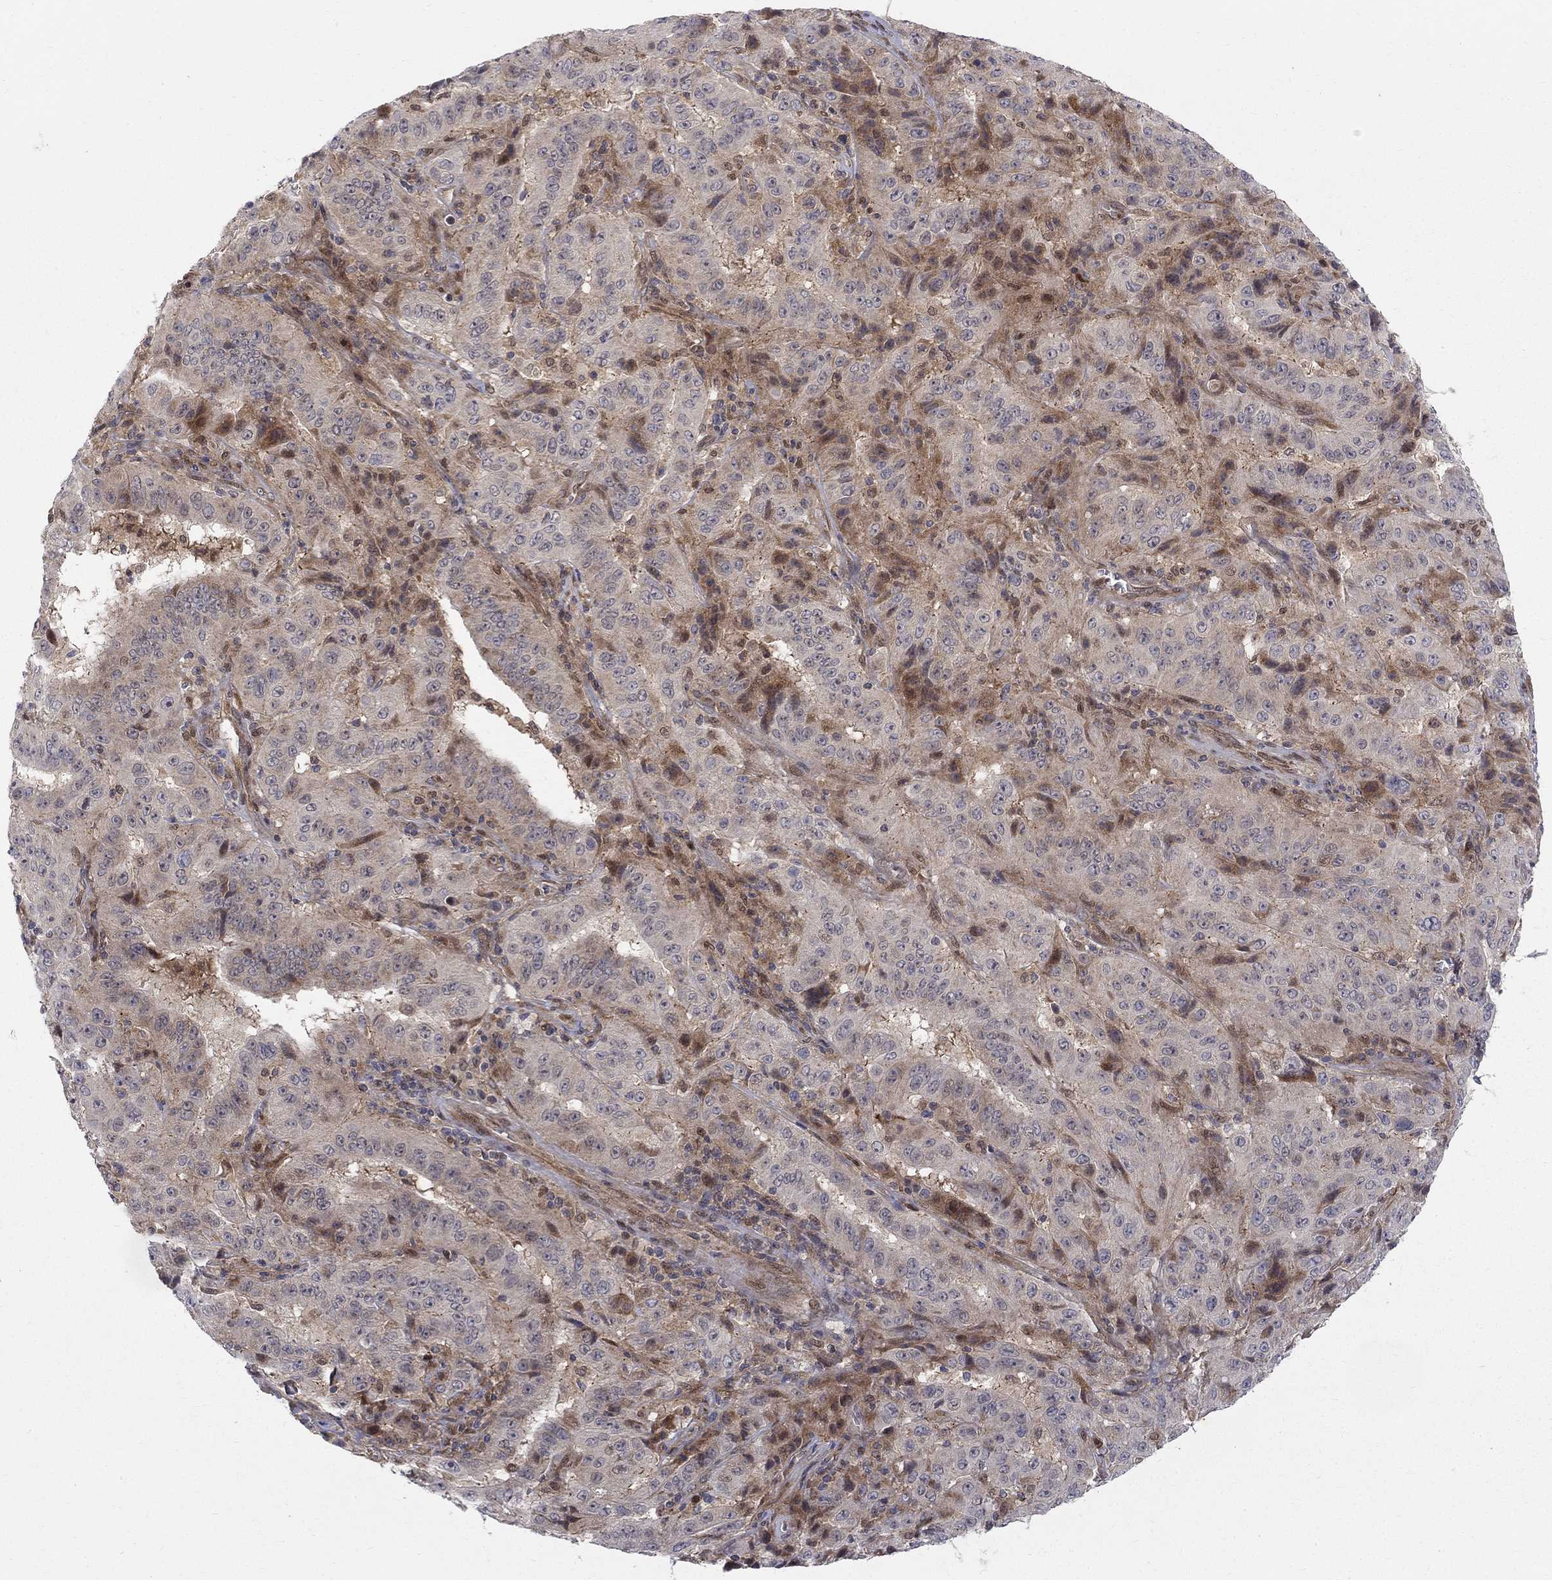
{"staining": {"intensity": "negative", "quantity": "none", "location": "none"}, "tissue": "pancreatic cancer", "cell_type": "Tumor cells", "image_type": "cancer", "snomed": [{"axis": "morphology", "description": "Adenocarcinoma, NOS"}, {"axis": "topography", "description": "Pancreas"}], "caption": "Protein analysis of pancreatic cancer (adenocarcinoma) shows no significant staining in tumor cells. The staining is performed using DAB (3,3'-diaminobenzidine) brown chromogen with nuclei counter-stained in using hematoxylin.", "gene": "WDR19", "patient": {"sex": "male", "age": 63}}